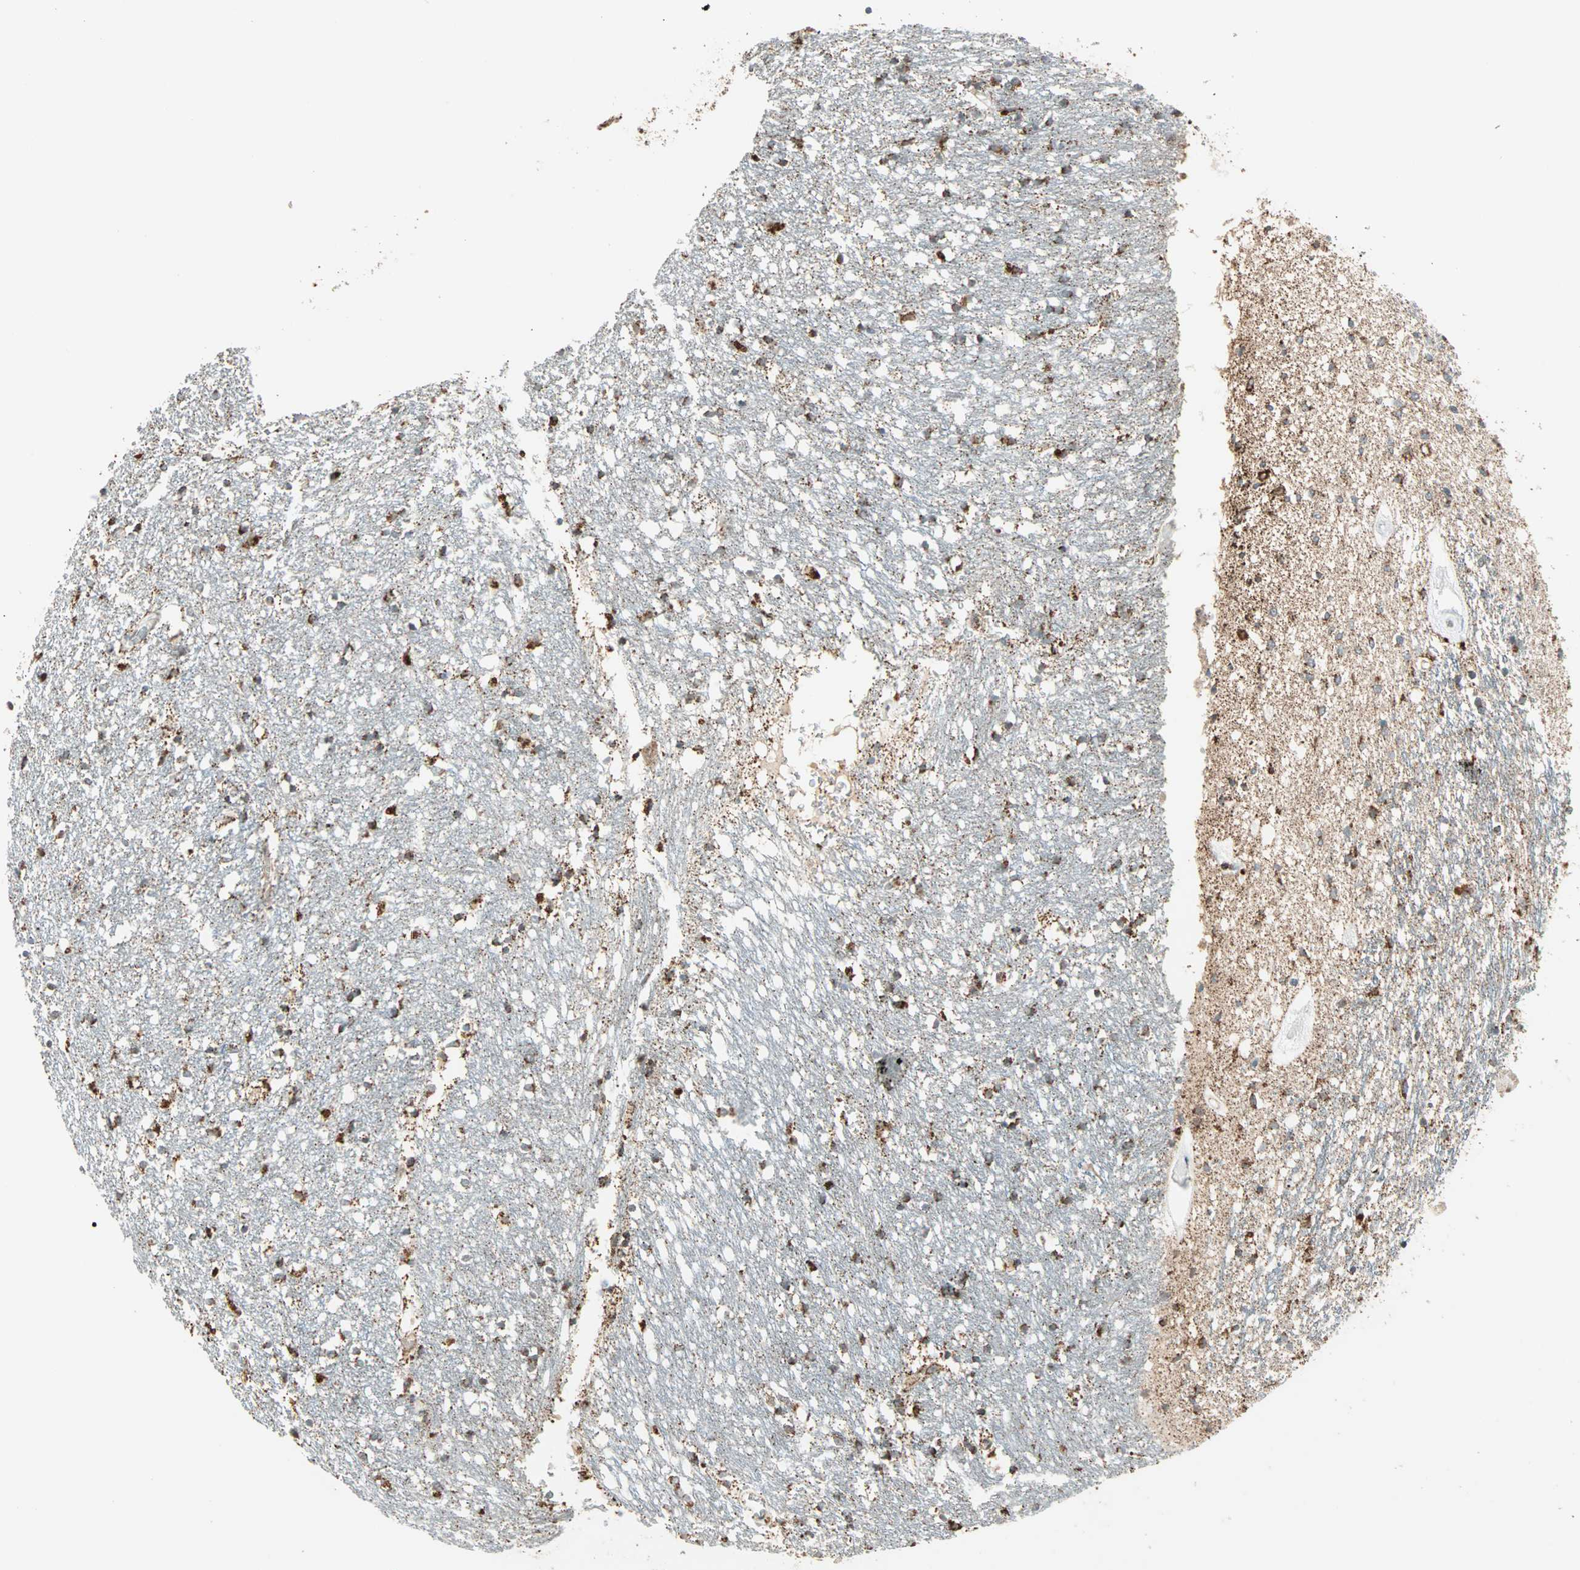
{"staining": {"intensity": "weak", "quantity": ">75%", "location": "cytoplasmic/membranous"}, "tissue": "caudate", "cell_type": "Glial cells", "image_type": "normal", "snomed": [{"axis": "morphology", "description": "Normal tissue, NOS"}, {"axis": "topography", "description": "Lateral ventricle wall"}], "caption": "The micrograph displays immunohistochemical staining of normal caudate. There is weak cytoplasmic/membranous expression is appreciated in approximately >75% of glial cells. (DAB IHC, brown staining for protein, blue staining for nuclei).", "gene": "SPRY4", "patient": {"sex": "female", "age": 54}}